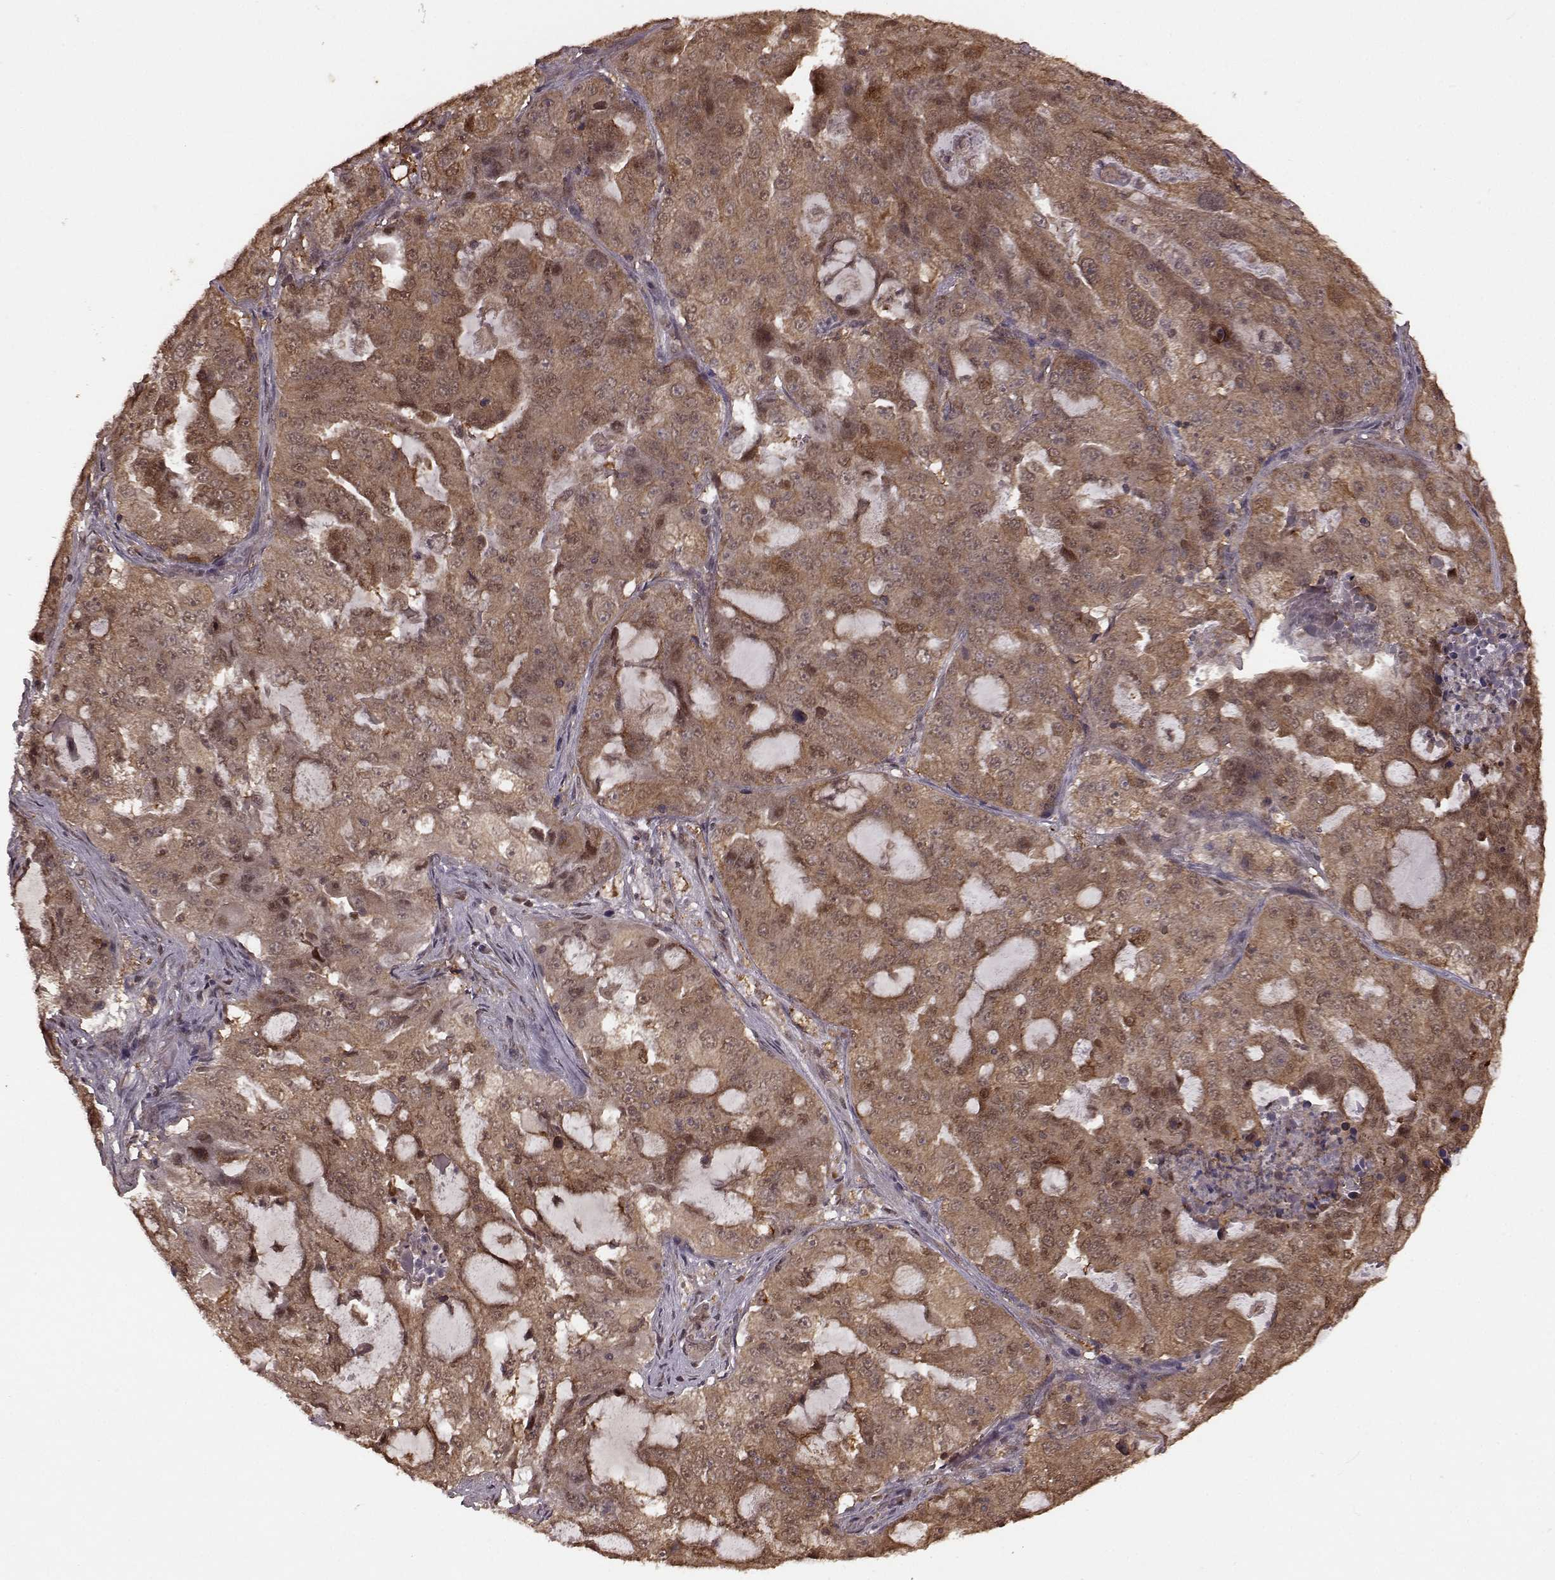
{"staining": {"intensity": "weak", "quantity": ">75%", "location": "cytoplasmic/membranous"}, "tissue": "lung cancer", "cell_type": "Tumor cells", "image_type": "cancer", "snomed": [{"axis": "morphology", "description": "Adenocarcinoma, NOS"}, {"axis": "topography", "description": "Lung"}], "caption": "A brown stain shows weak cytoplasmic/membranous expression of a protein in human lung cancer tumor cells.", "gene": "GSS", "patient": {"sex": "female", "age": 61}}